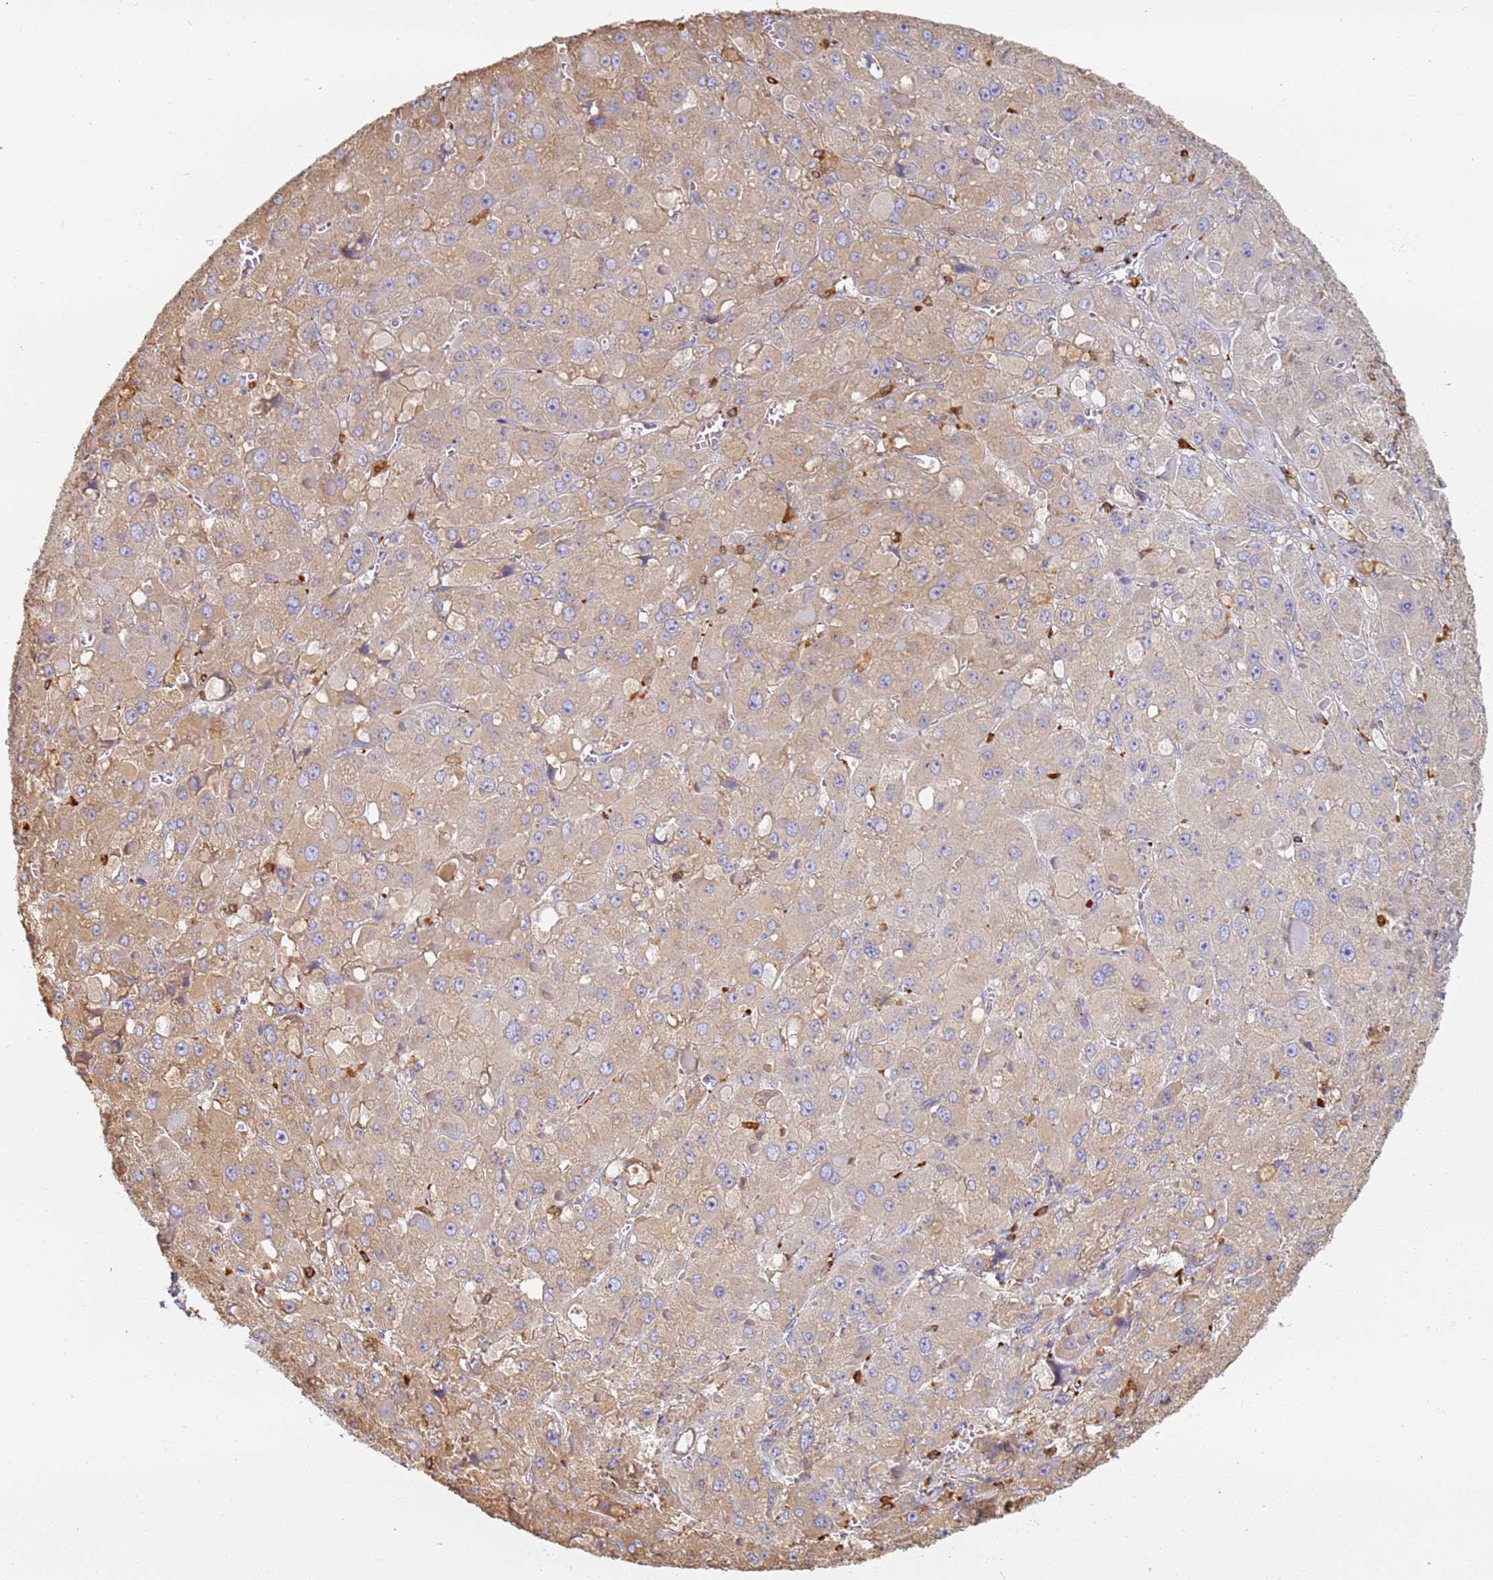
{"staining": {"intensity": "weak", "quantity": "25%-75%", "location": "cytoplasmic/membranous"}, "tissue": "liver cancer", "cell_type": "Tumor cells", "image_type": "cancer", "snomed": [{"axis": "morphology", "description": "Carcinoma, Hepatocellular, NOS"}, {"axis": "topography", "description": "Liver"}], "caption": "Immunohistochemistry (IHC) micrograph of human hepatocellular carcinoma (liver) stained for a protein (brown), which reveals low levels of weak cytoplasmic/membranous staining in approximately 25%-75% of tumor cells.", "gene": "BIN2", "patient": {"sex": "female", "age": 73}}